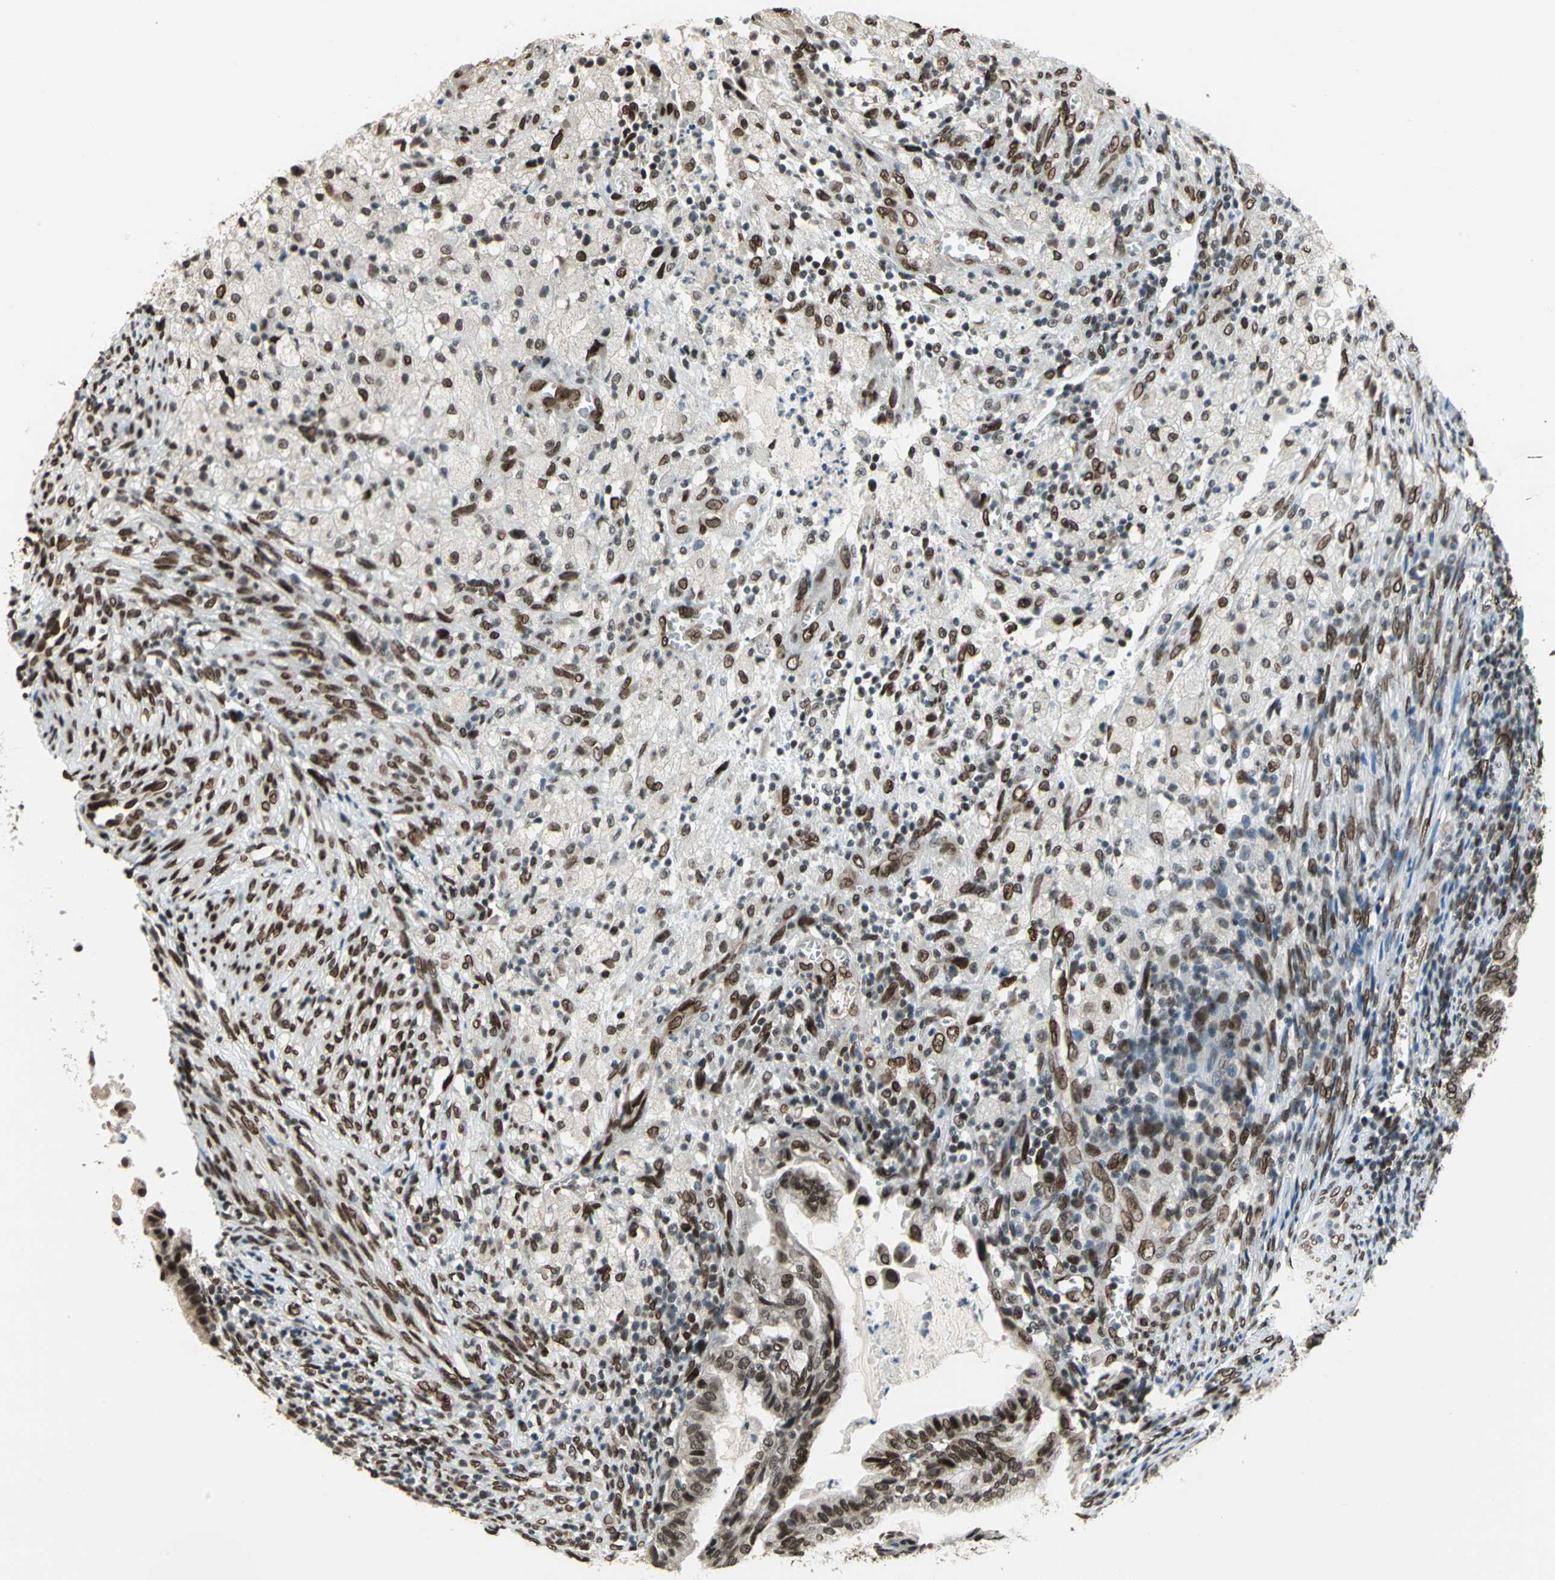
{"staining": {"intensity": "strong", "quantity": ">75%", "location": "cytoplasmic/membranous,nuclear"}, "tissue": "cervical cancer", "cell_type": "Tumor cells", "image_type": "cancer", "snomed": [{"axis": "morphology", "description": "Normal tissue, NOS"}, {"axis": "morphology", "description": "Adenocarcinoma, NOS"}, {"axis": "topography", "description": "Cervix"}, {"axis": "topography", "description": "Endometrium"}], "caption": "Tumor cells demonstrate high levels of strong cytoplasmic/membranous and nuclear expression in about >75% of cells in human cervical cancer.", "gene": "ISY1", "patient": {"sex": "female", "age": 86}}